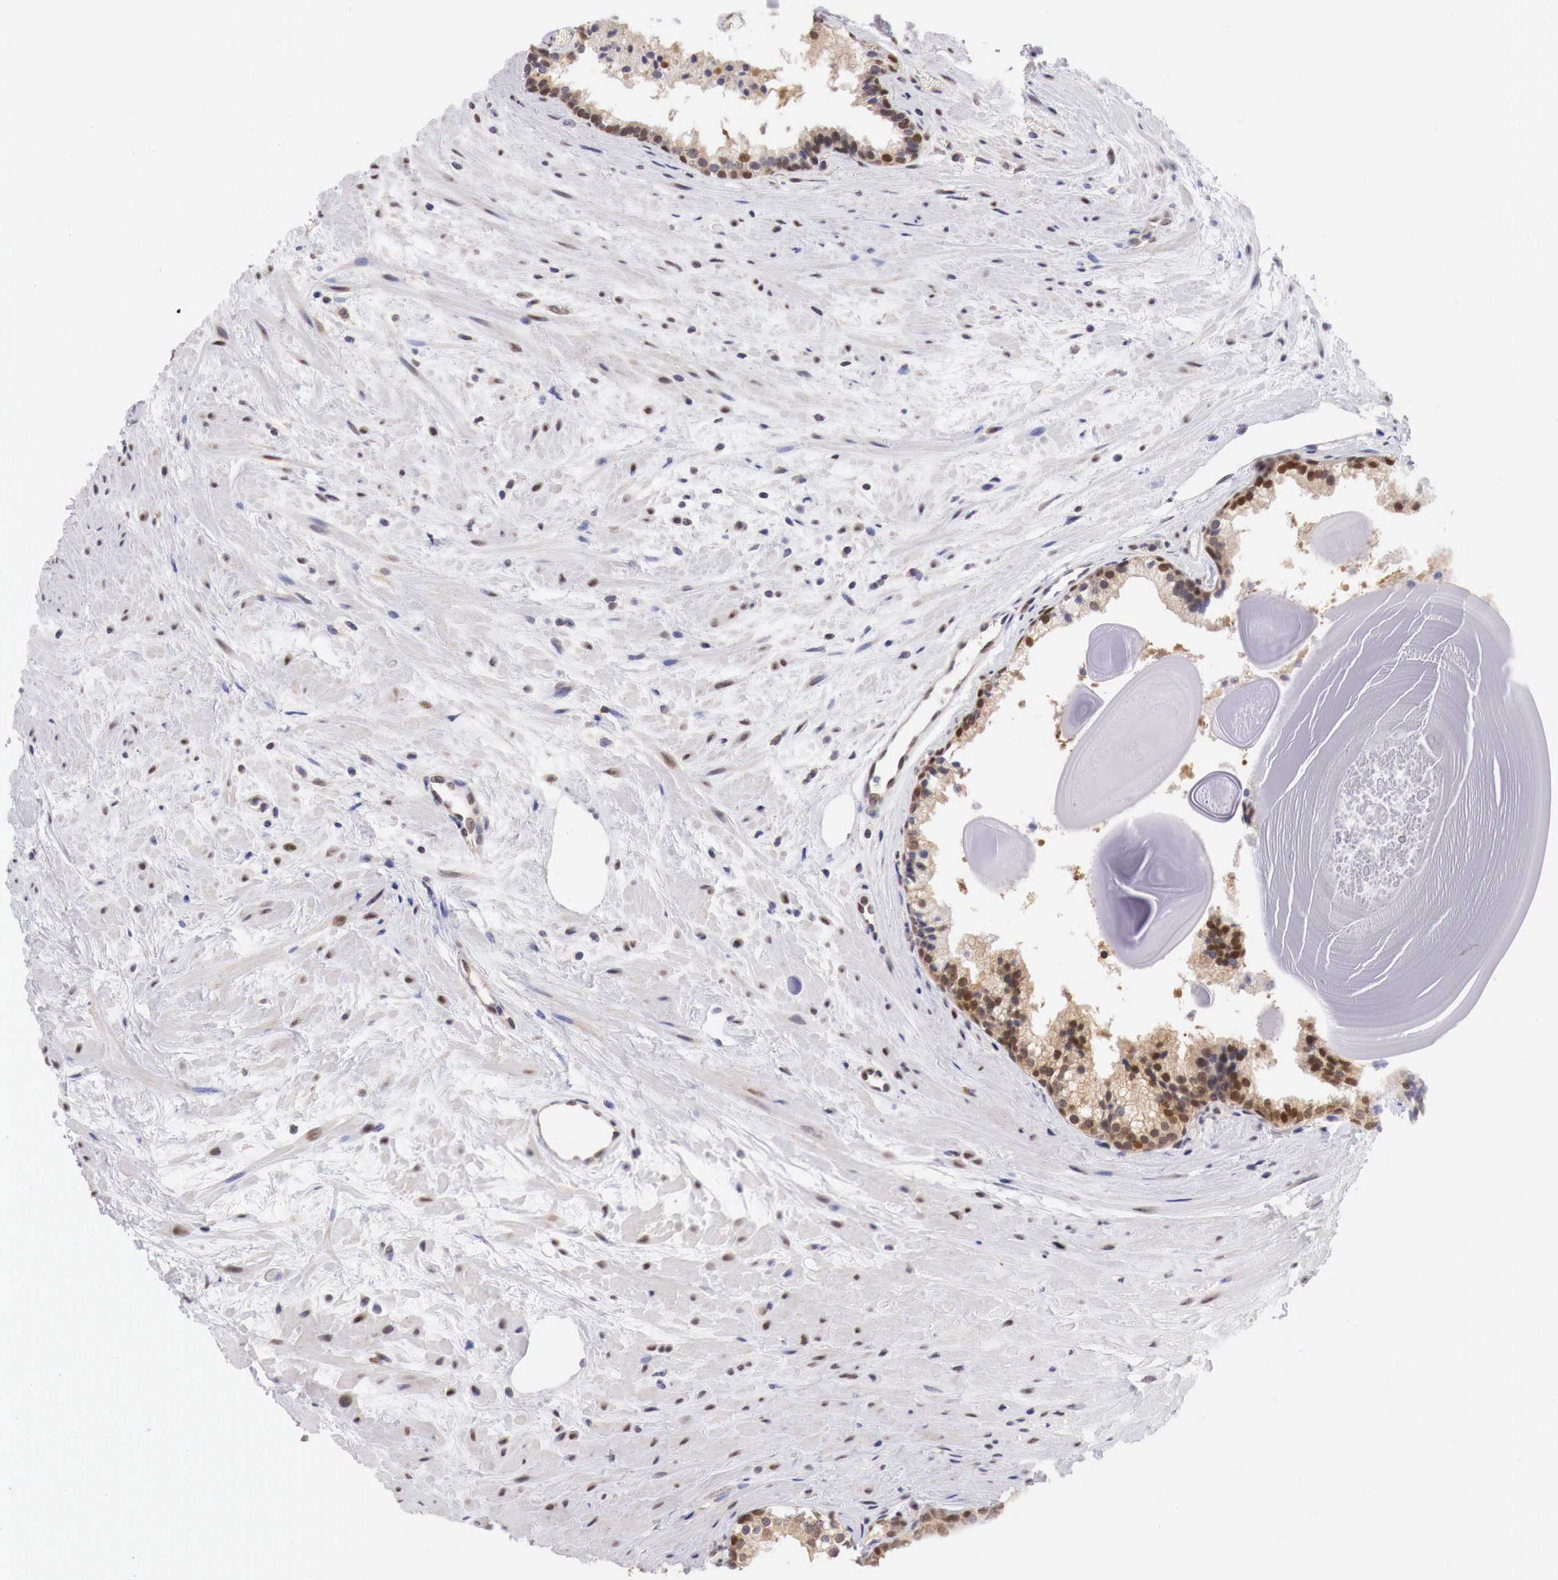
{"staining": {"intensity": "moderate", "quantity": ">75%", "location": "cytoplasmic/membranous,nuclear"}, "tissue": "prostate", "cell_type": "Glandular cells", "image_type": "normal", "snomed": [{"axis": "morphology", "description": "Normal tissue, NOS"}, {"axis": "topography", "description": "Prostate"}], "caption": "Benign prostate was stained to show a protein in brown. There is medium levels of moderate cytoplasmic/membranous,nuclear positivity in approximately >75% of glandular cells. (Stains: DAB in brown, nuclei in blue, Microscopy: brightfield microscopy at high magnification).", "gene": "PABIR2", "patient": {"sex": "male", "age": 65}}